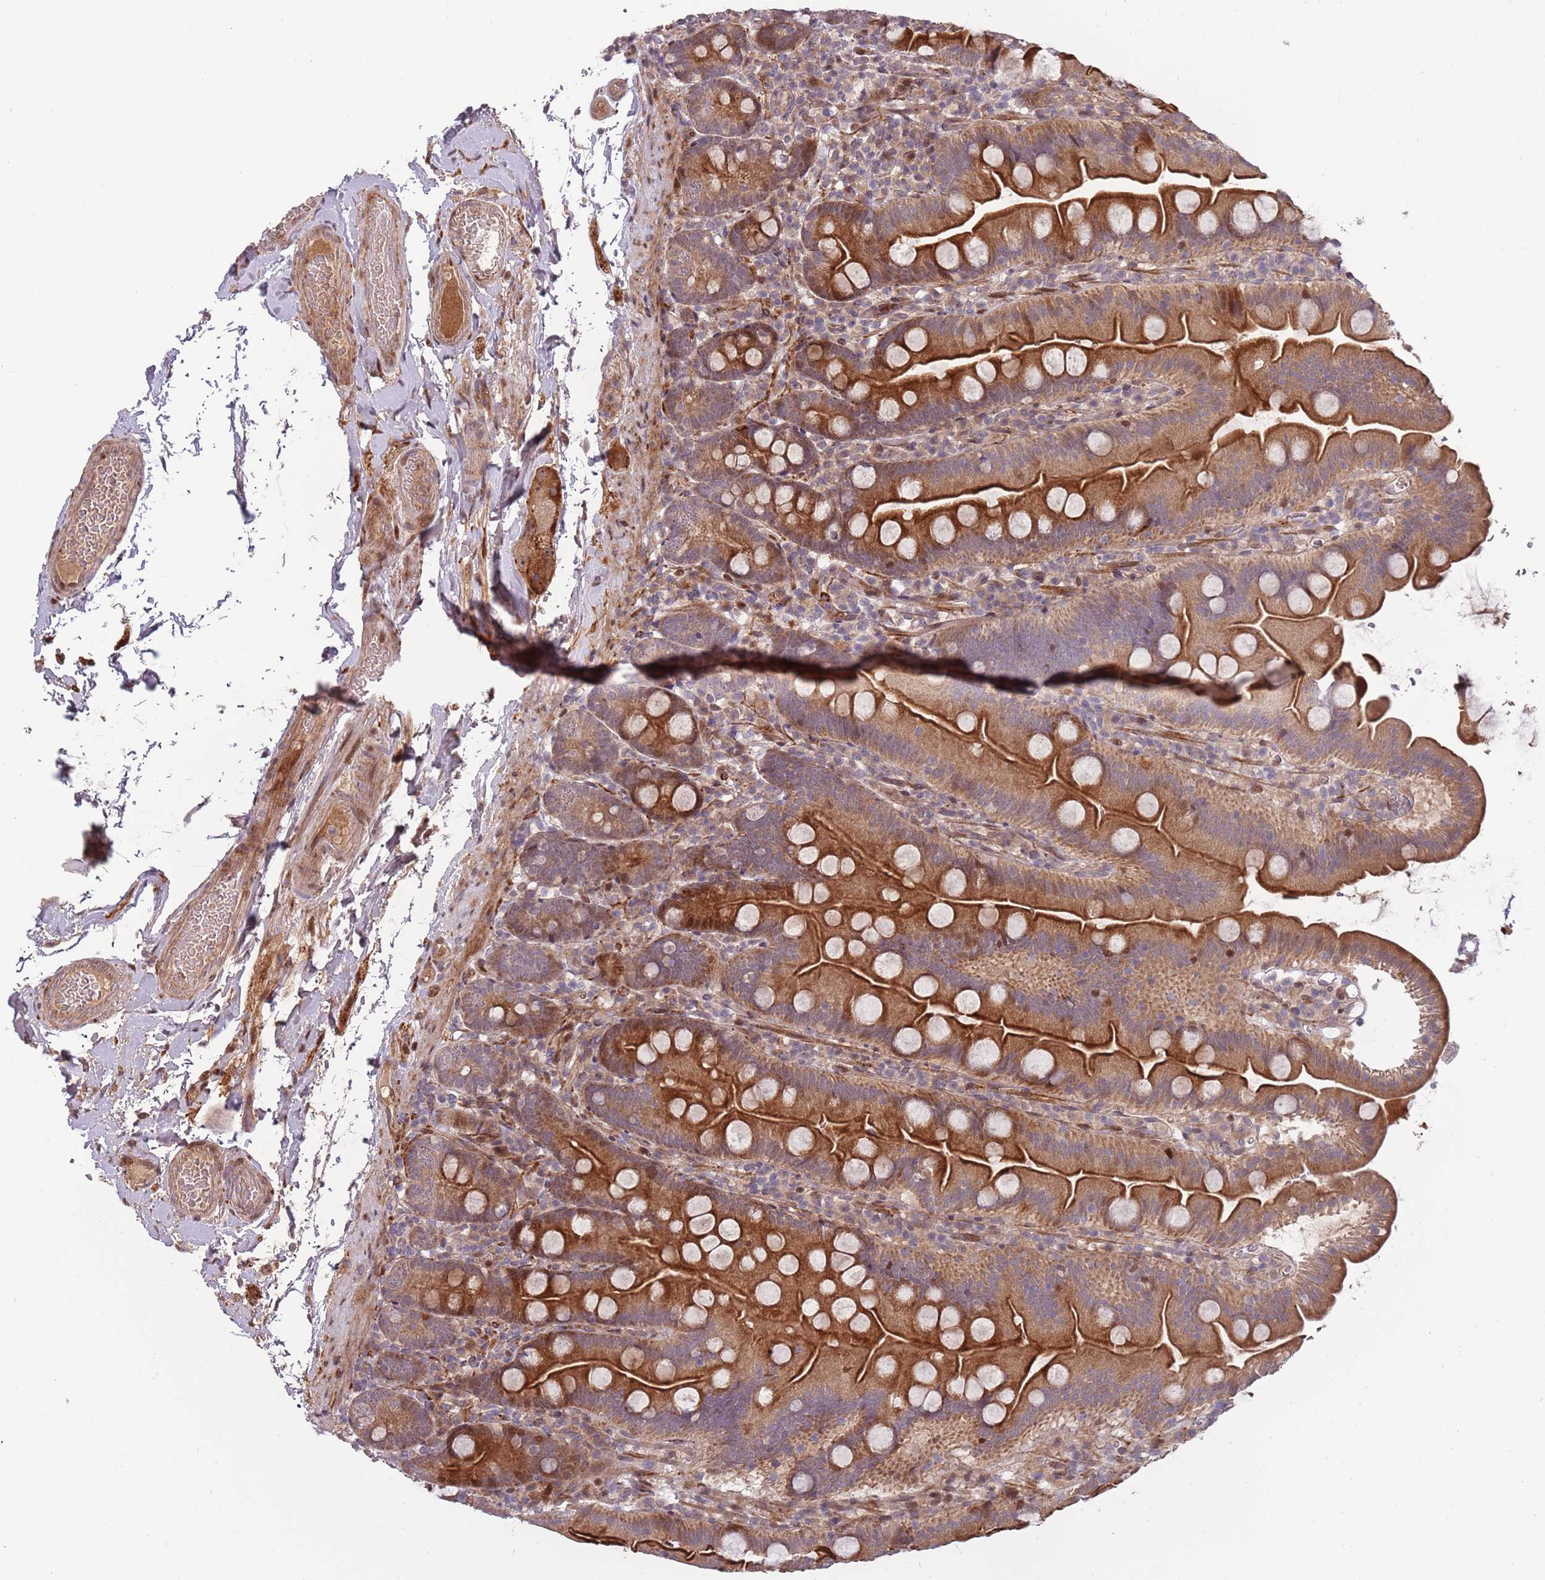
{"staining": {"intensity": "strong", "quantity": ">75%", "location": "cytoplasmic/membranous"}, "tissue": "small intestine", "cell_type": "Glandular cells", "image_type": "normal", "snomed": [{"axis": "morphology", "description": "Normal tissue, NOS"}, {"axis": "topography", "description": "Small intestine"}], "caption": "Immunohistochemistry of unremarkable small intestine shows high levels of strong cytoplasmic/membranous staining in approximately >75% of glandular cells. Using DAB (brown) and hematoxylin (blue) stains, captured at high magnification using brightfield microscopy.", "gene": "SYNDIG1L", "patient": {"sex": "female", "age": 68}}